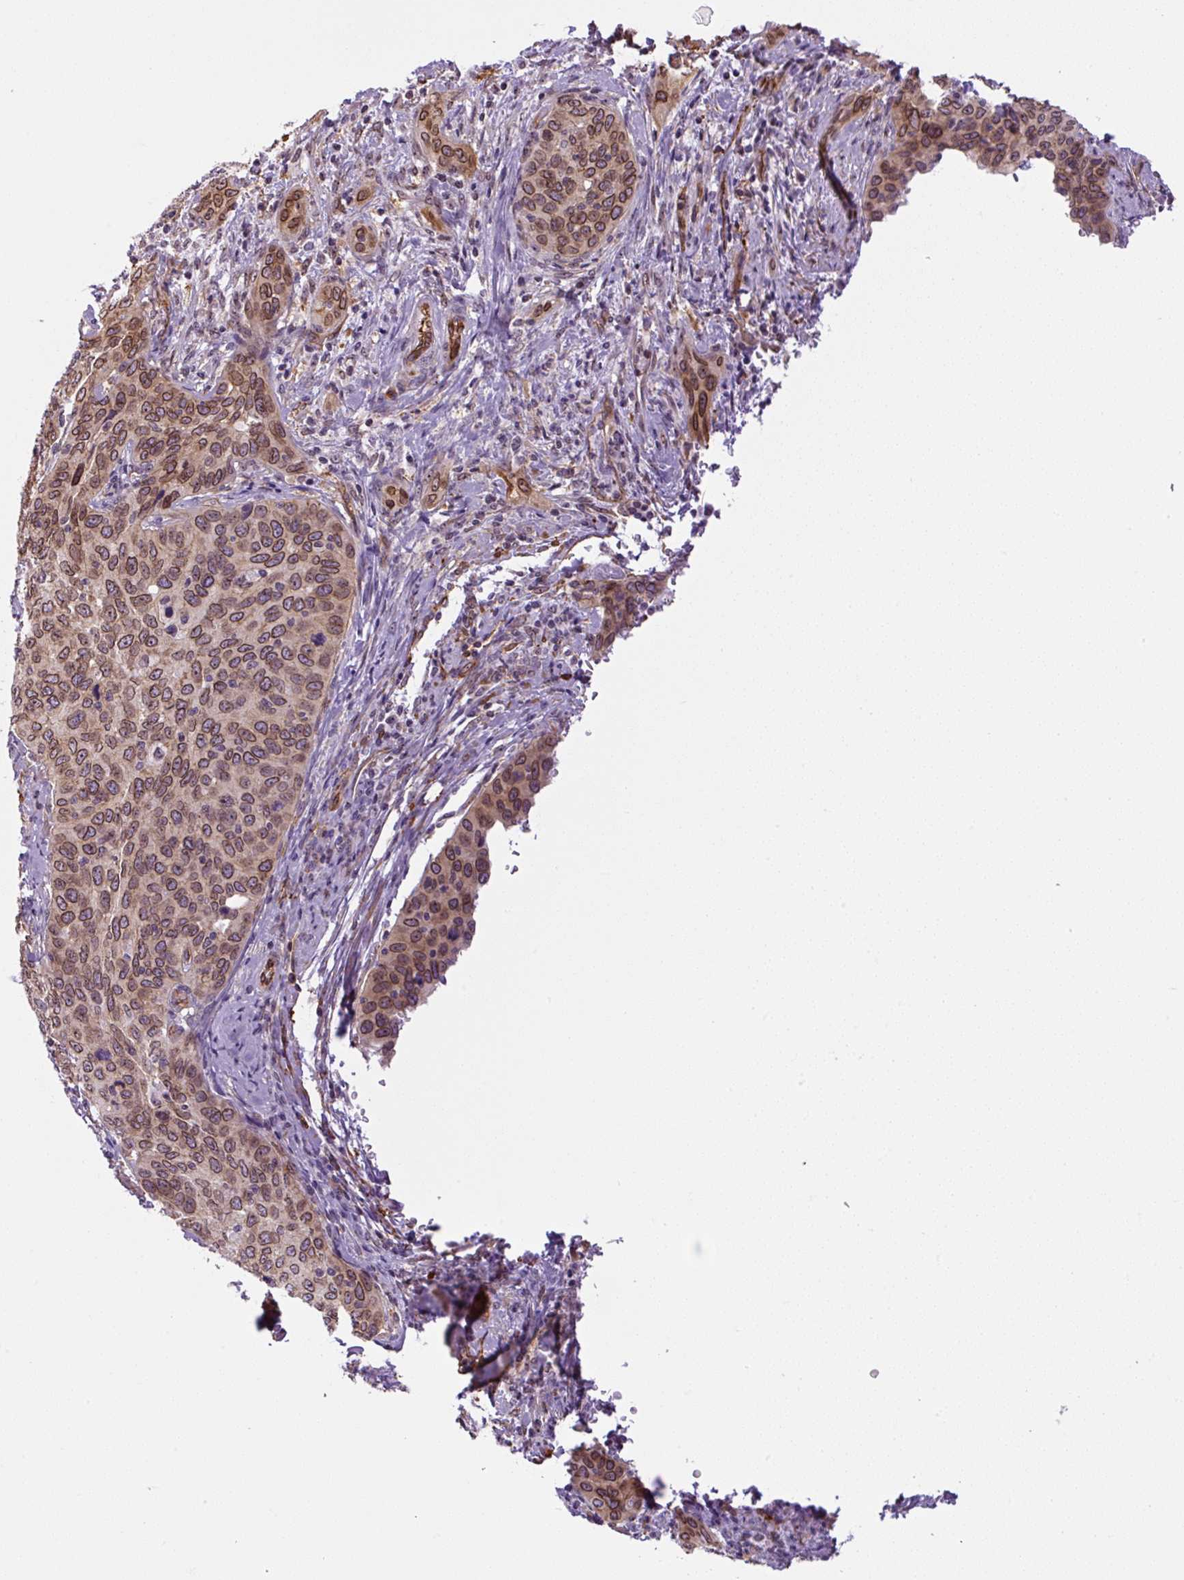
{"staining": {"intensity": "moderate", "quantity": ">75%", "location": "cytoplasmic/membranous,nuclear"}, "tissue": "cervical cancer", "cell_type": "Tumor cells", "image_type": "cancer", "snomed": [{"axis": "morphology", "description": "Squamous cell carcinoma, NOS"}, {"axis": "topography", "description": "Cervix"}], "caption": "Immunohistochemistry histopathology image of human squamous cell carcinoma (cervical) stained for a protein (brown), which displays medium levels of moderate cytoplasmic/membranous and nuclear staining in approximately >75% of tumor cells.", "gene": "MYO5C", "patient": {"sex": "female", "age": 60}}